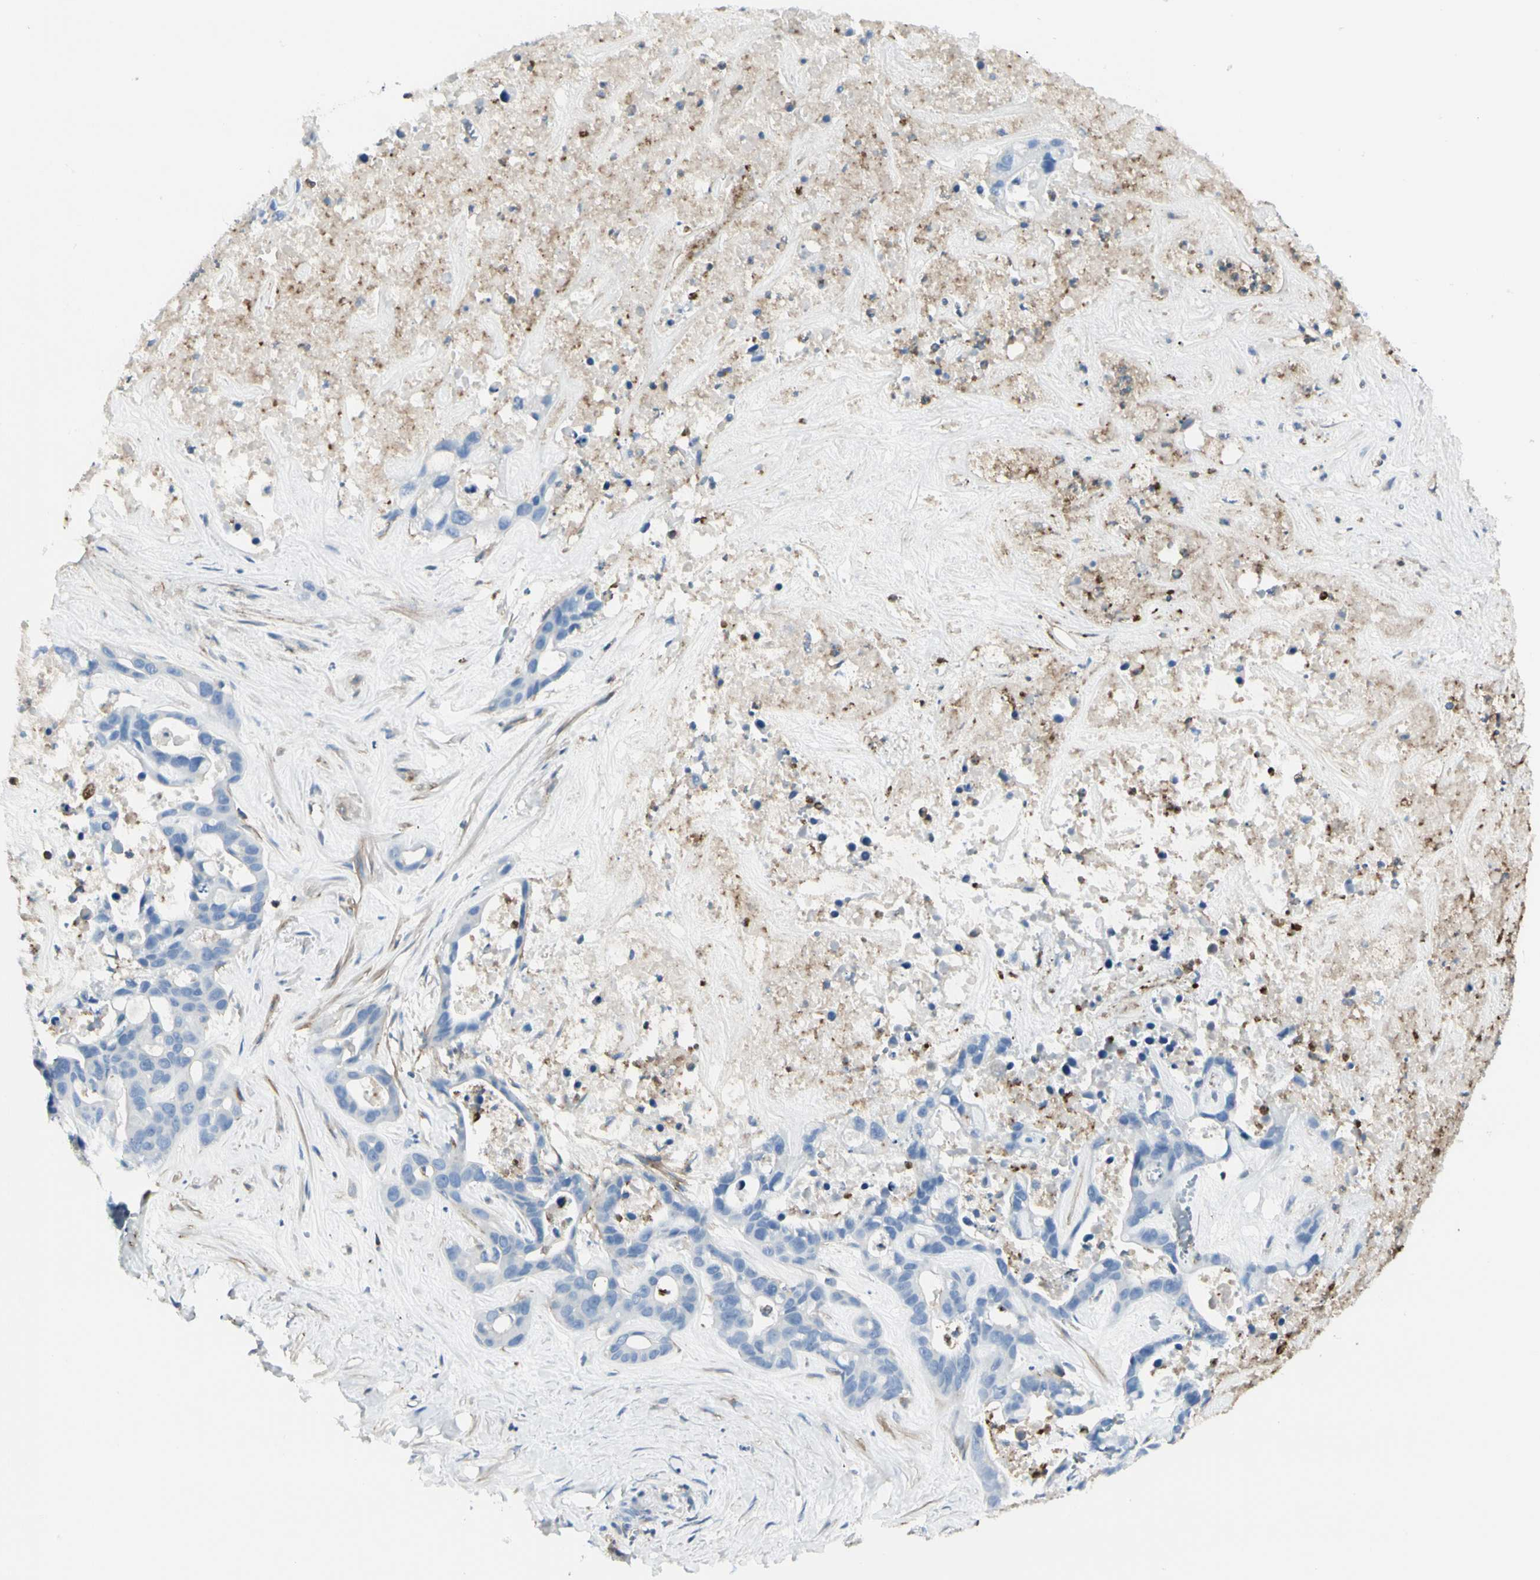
{"staining": {"intensity": "negative", "quantity": "none", "location": "none"}, "tissue": "liver cancer", "cell_type": "Tumor cells", "image_type": "cancer", "snomed": [{"axis": "morphology", "description": "Cholangiocarcinoma"}, {"axis": "topography", "description": "Liver"}], "caption": "IHC photomicrograph of human liver cancer stained for a protein (brown), which reveals no positivity in tumor cells.", "gene": "CLEC2B", "patient": {"sex": "female", "age": 65}}